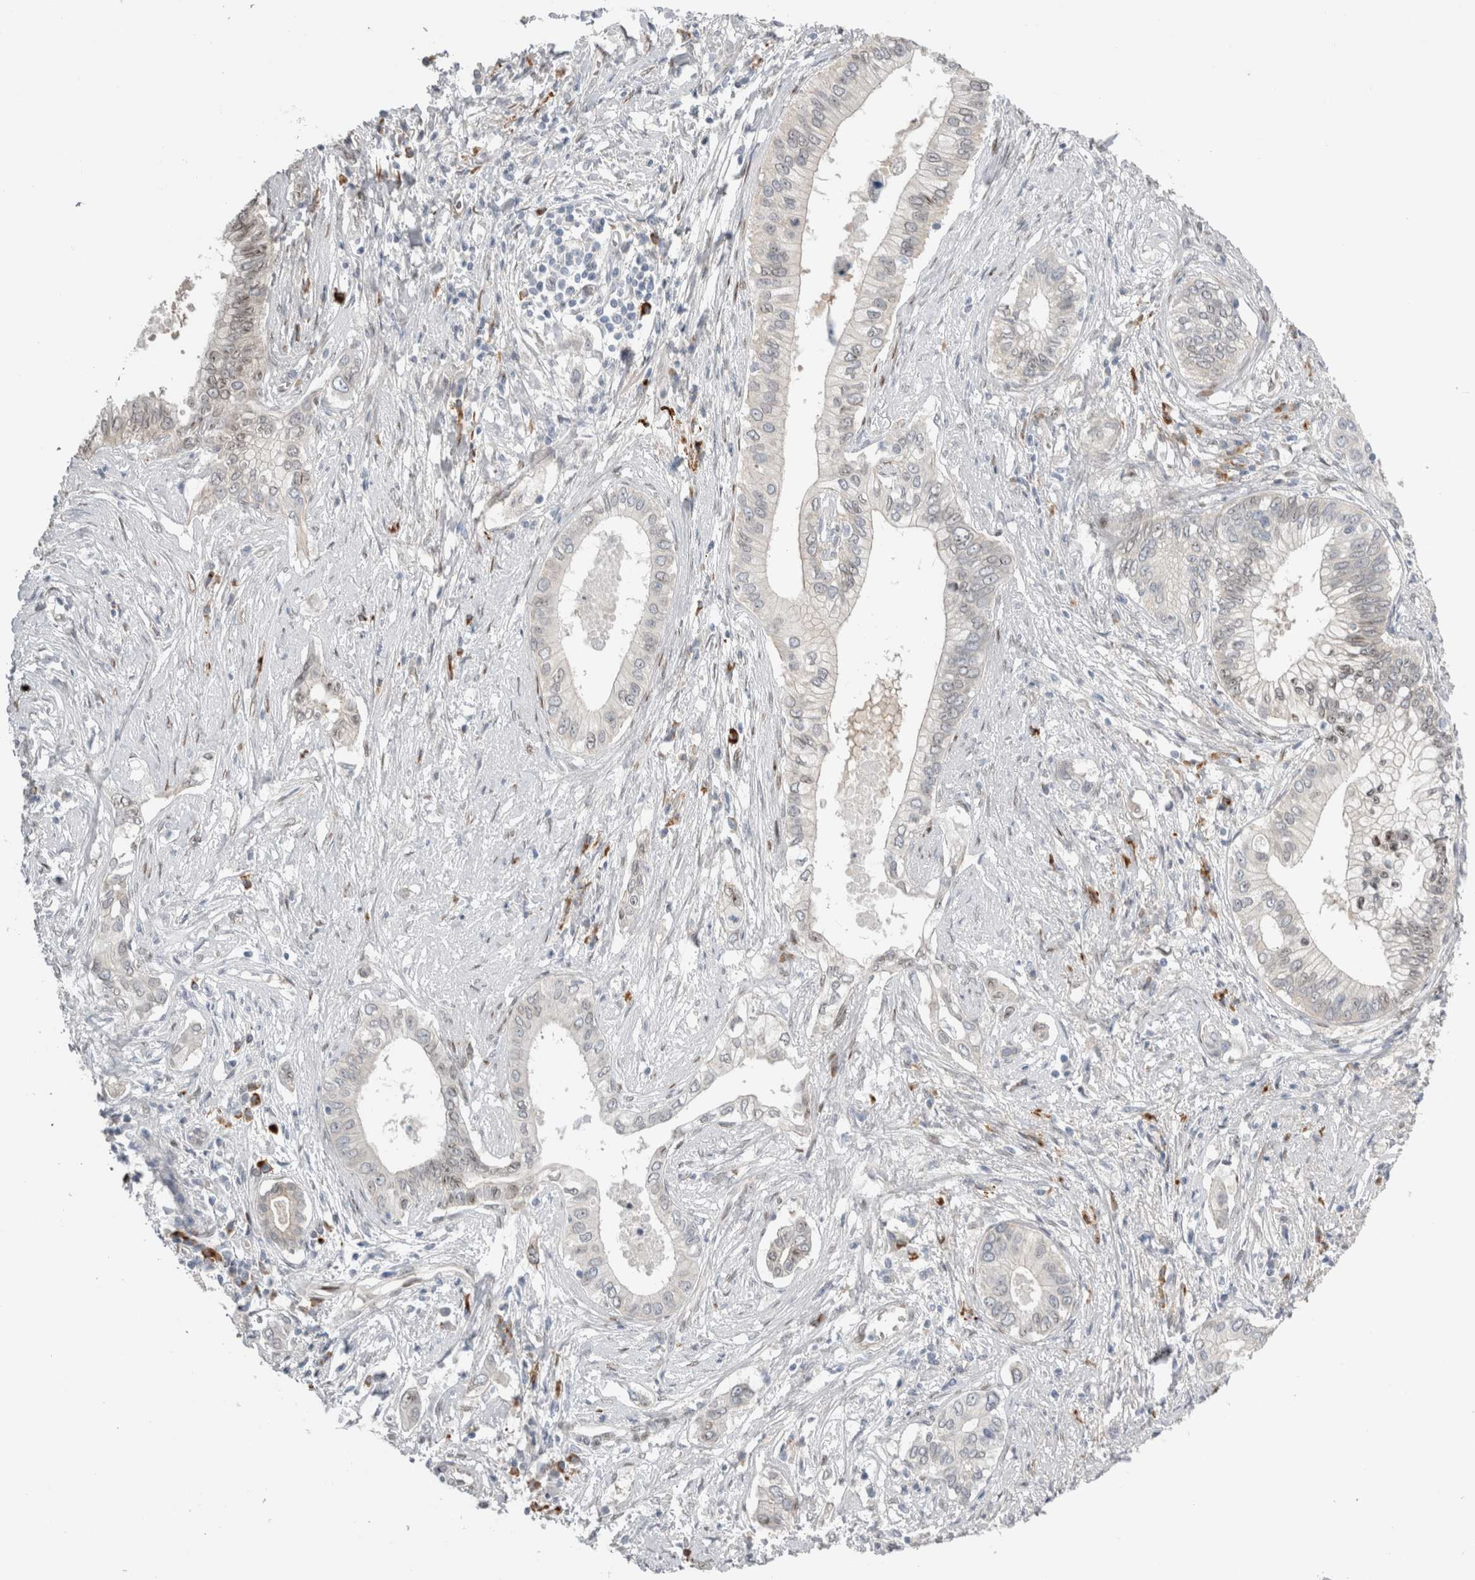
{"staining": {"intensity": "negative", "quantity": "none", "location": "none"}, "tissue": "pancreatic cancer", "cell_type": "Tumor cells", "image_type": "cancer", "snomed": [{"axis": "morphology", "description": "Normal tissue, NOS"}, {"axis": "morphology", "description": "Adenocarcinoma, NOS"}, {"axis": "topography", "description": "Pancreas"}, {"axis": "topography", "description": "Peripheral nerve tissue"}], "caption": "The image reveals no staining of tumor cells in pancreatic cancer.", "gene": "DMTN", "patient": {"sex": "male", "age": 59}}